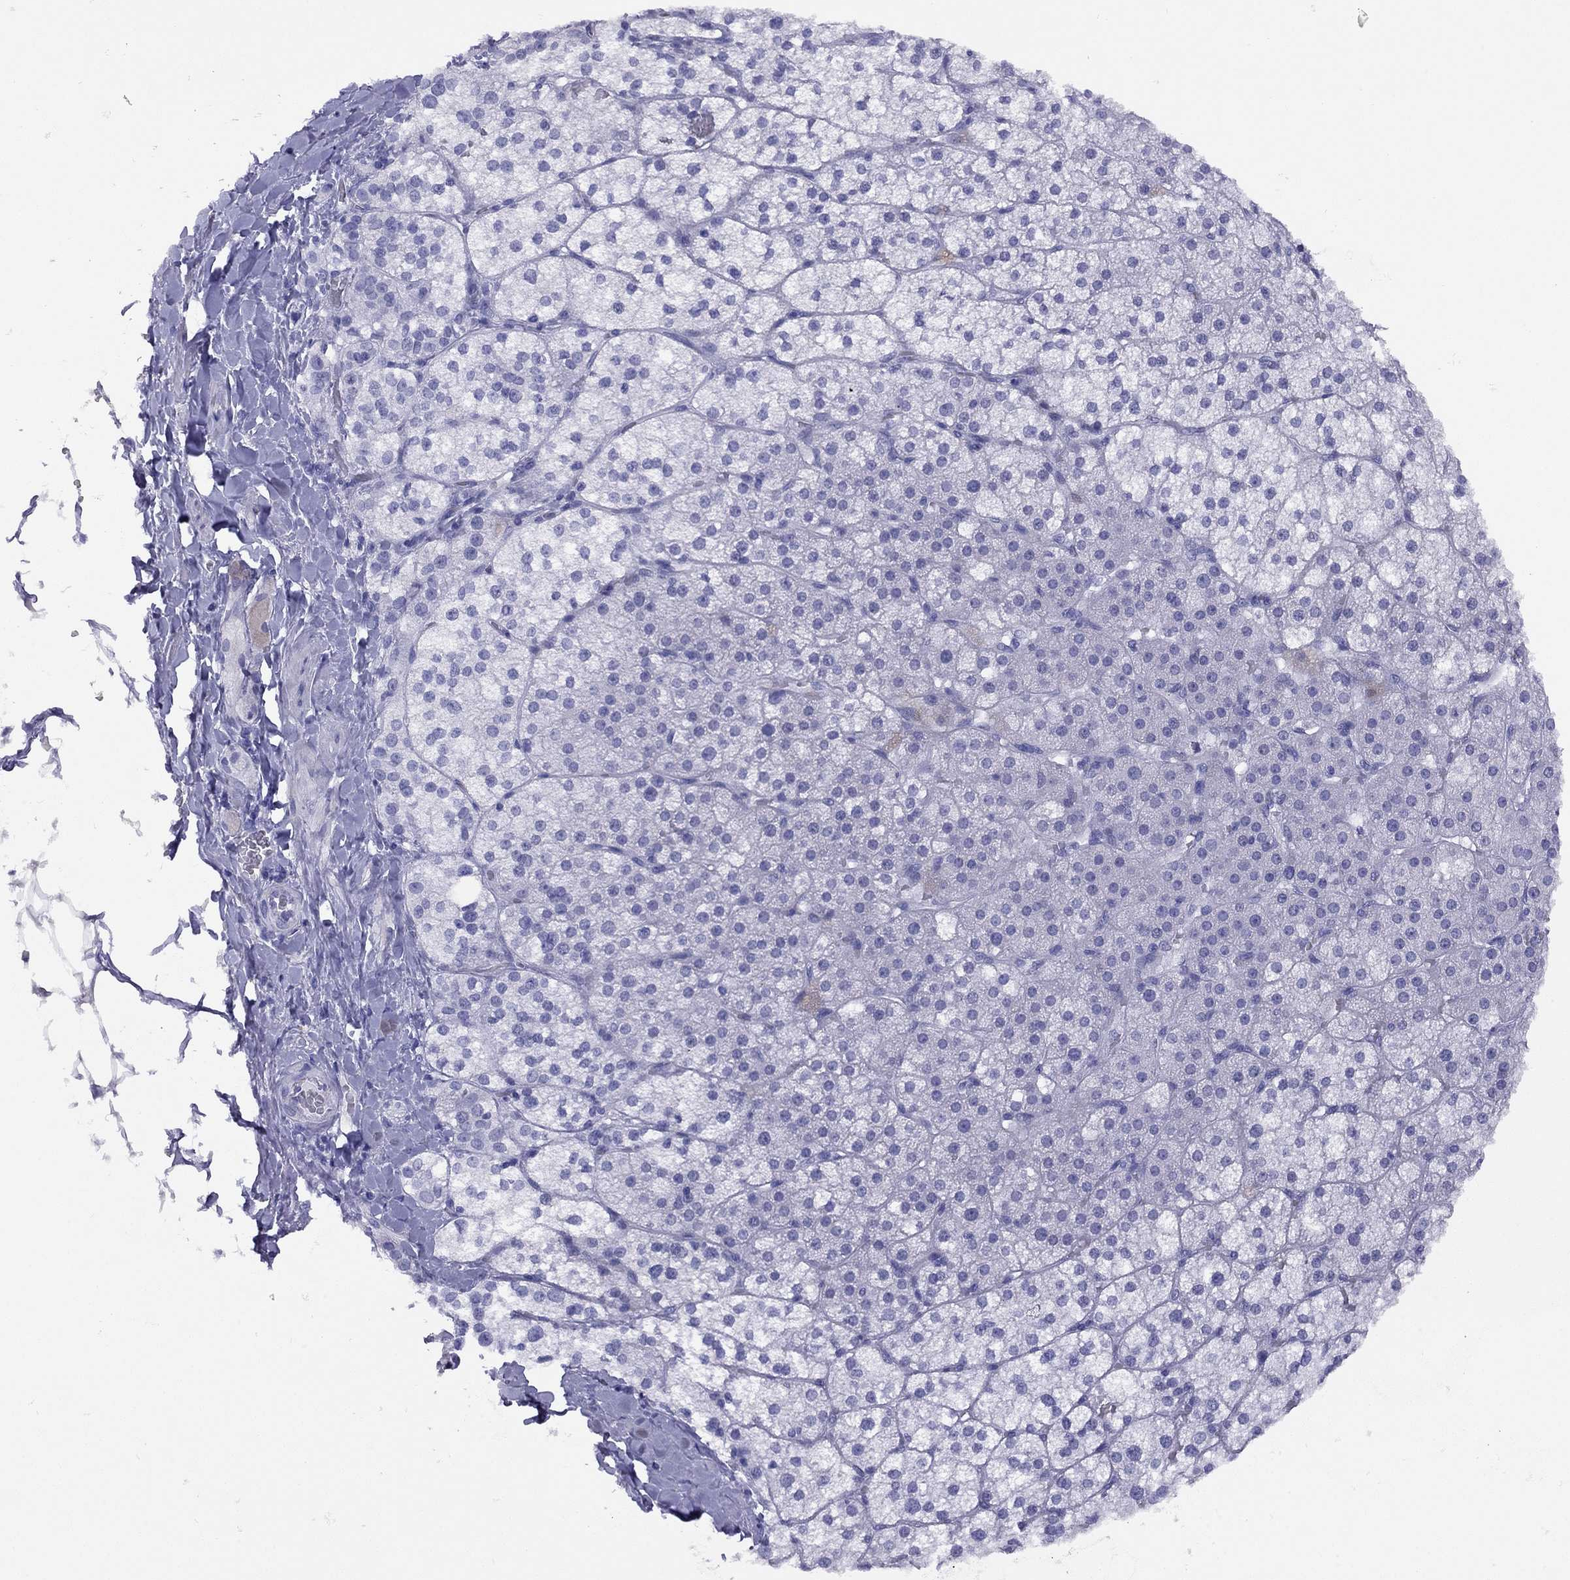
{"staining": {"intensity": "negative", "quantity": "none", "location": "none"}, "tissue": "adrenal gland", "cell_type": "Glandular cells", "image_type": "normal", "snomed": [{"axis": "morphology", "description": "Normal tissue, NOS"}, {"axis": "topography", "description": "Adrenal gland"}], "caption": "DAB immunohistochemical staining of unremarkable adrenal gland demonstrates no significant expression in glandular cells.", "gene": "GRIA2", "patient": {"sex": "male", "age": 53}}